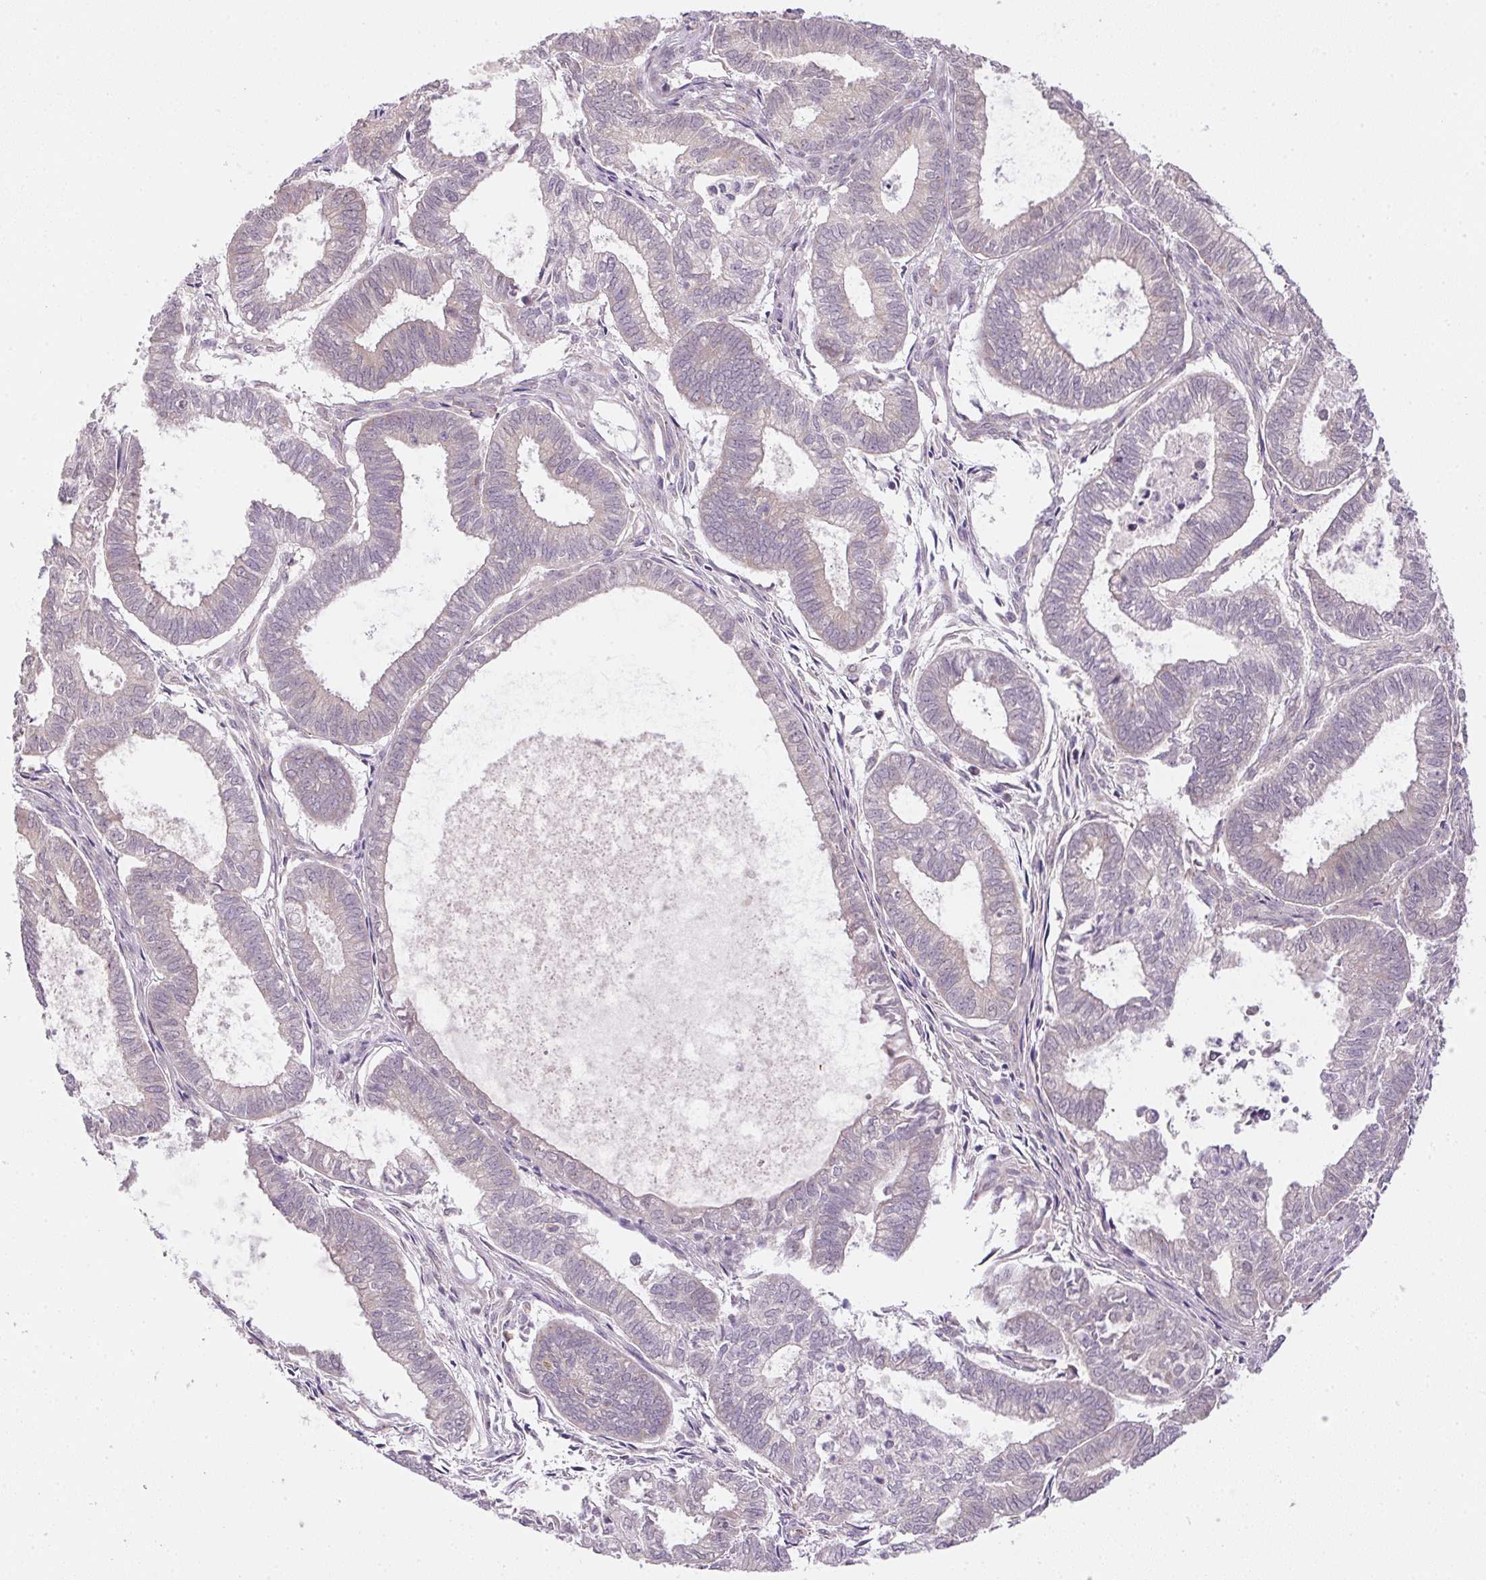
{"staining": {"intensity": "negative", "quantity": "none", "location": "none"}, "tissue": "ovarian cancer", "cell_type": "Tumor cells", "image_type": "cancer", "snomed": [{"axis": "morphology", "description": "Carcinoma, endometroid"}, {"axis": "topography", "description": "Ovary"}], "caption": "Immunohistochemistry (IHC) of human ovarian cancer demonstrates no expression in tumor cells.", "gene": "METTL13", "patient": {"sex": "female", "age": 64}}